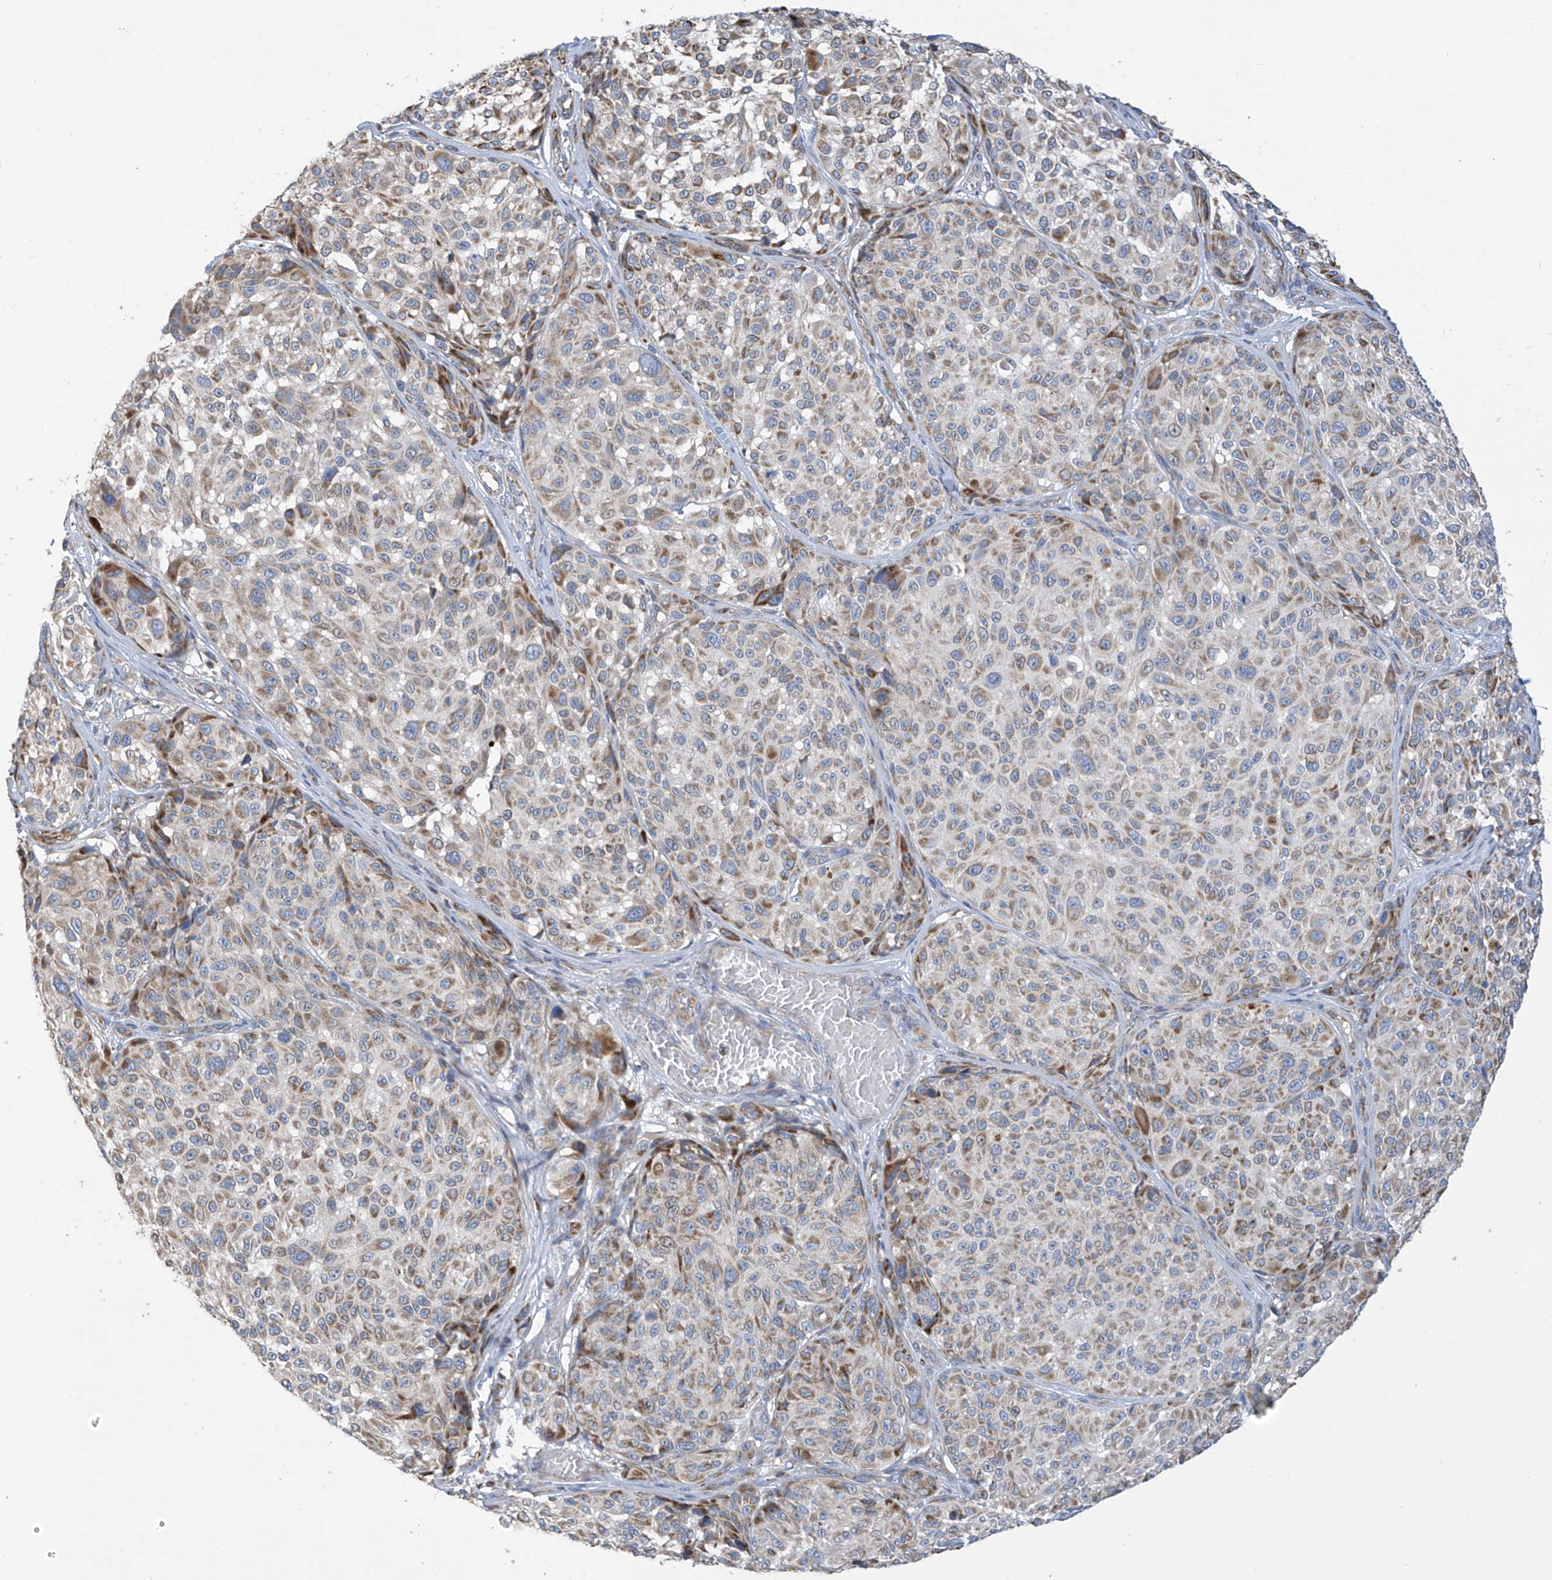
{"staining": {"intensity": "weak", "quantity": "25%-75%", "location": "cytoplasmic/membranous"}, "tissue": "melanoma", "cell_type": "Tumor cells", "image_type": "cancer", "snomed": [{"axis": "morphology", "description": "Malignant melanoma, NOS"}, {"axis": "topography", "description": "Skin"}], "caption": "Immunohistochemical staining of human melanoma displays weak cytoplasmic/membranous protein expression in approximately 25%-75% of tumor cells.", "gene": "EIF5B", "patient": {"sex": "male", "age": 83}}